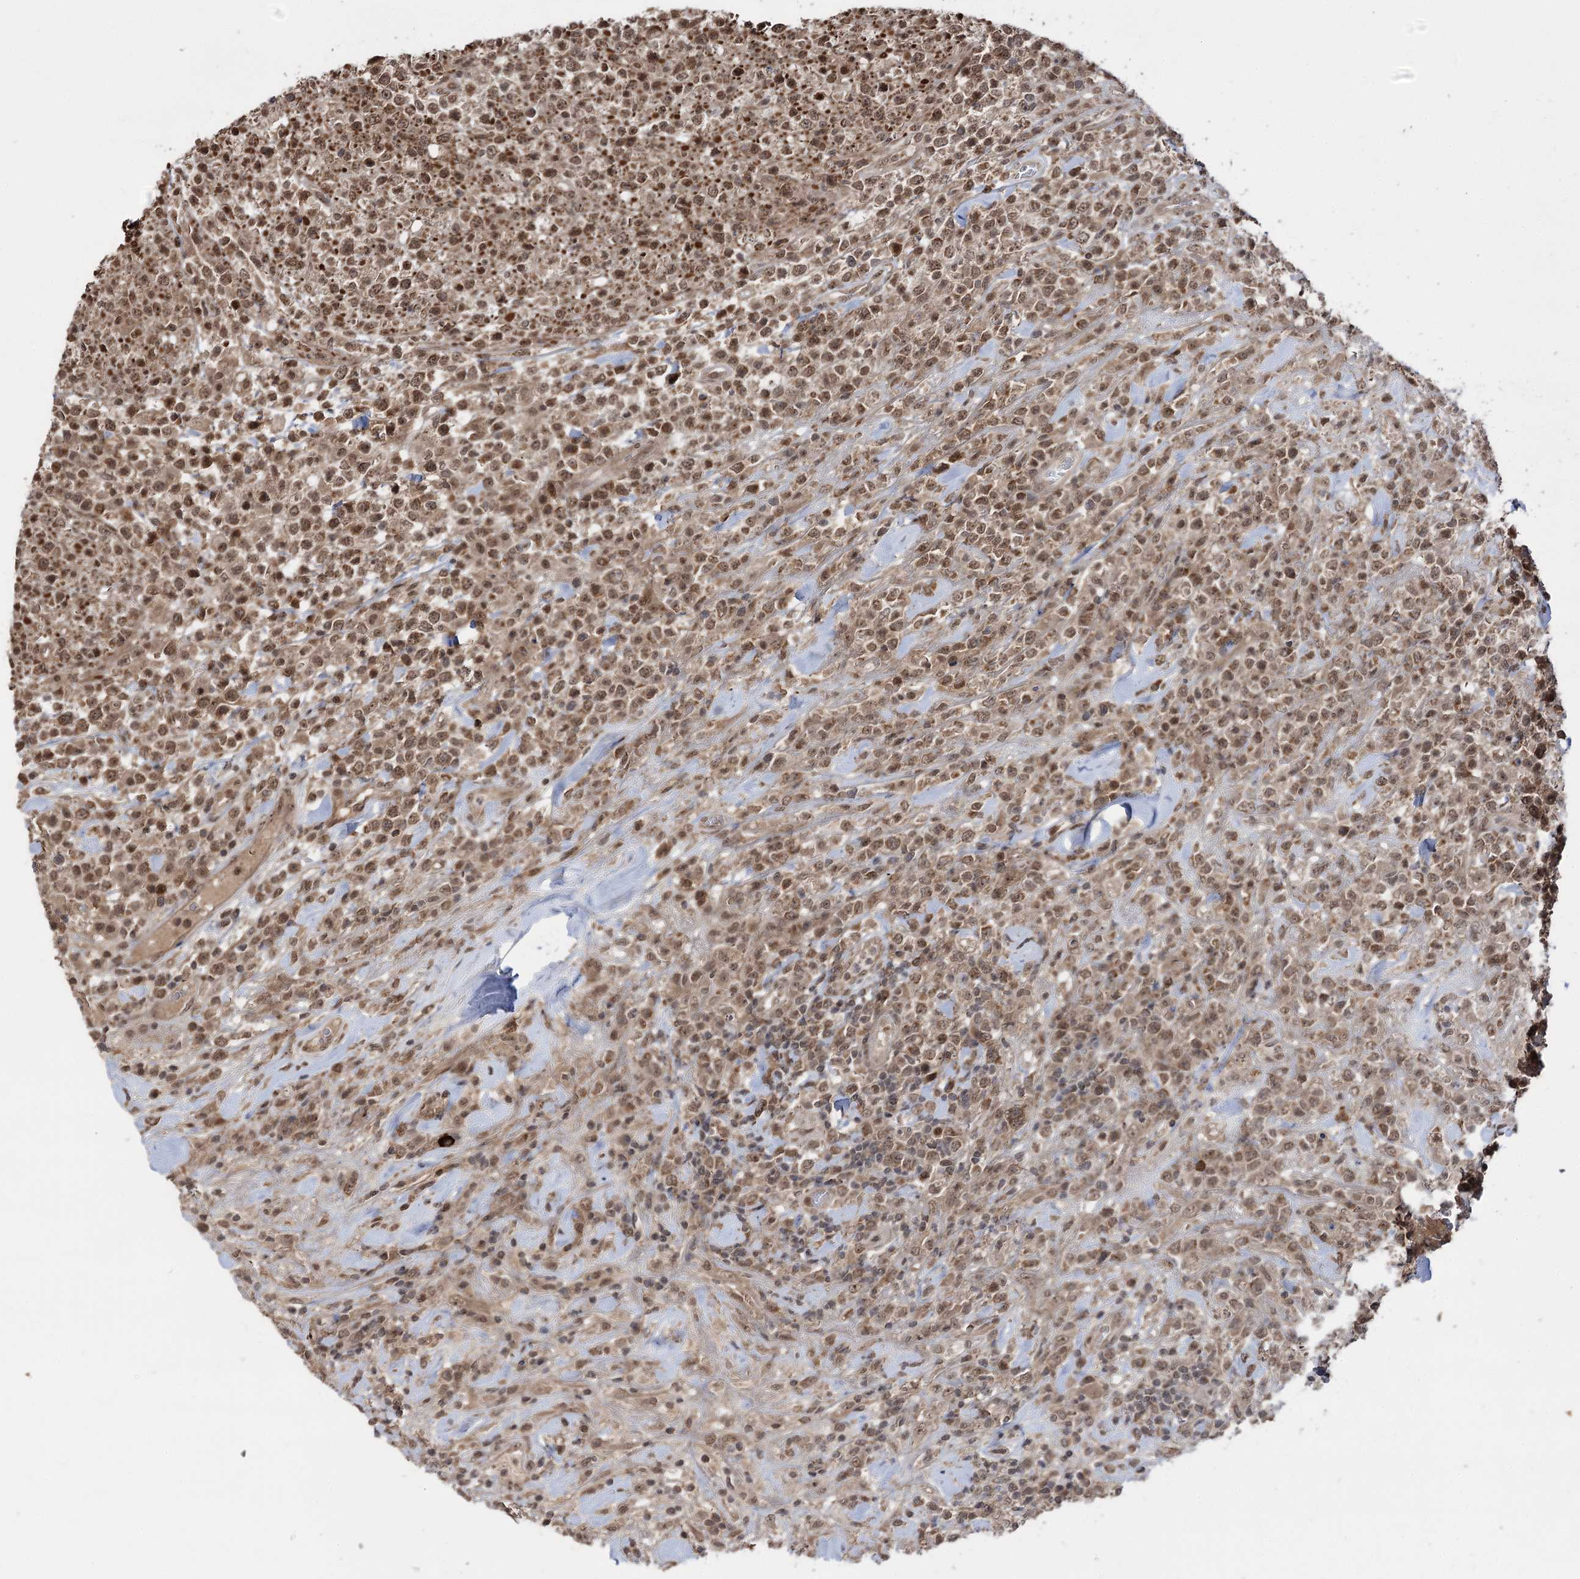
{"staining": {"intensity": "moderate", "quantity": ">75%", "location": "cytoplasmic/membranous,nuclear"}, "tissue": "lymphoma", "cell_type": "Tumor cells", "image_type": "cancer", "snomed": [{"axis": "morphology", "description": "Malignant lymphoma, non-Hodgkin's type, High grade"}, {"axis": "topography", "description": "Colon"}], "caption": "Moderate cytoplasmic/membranous and nuclear positivity for a protein is appreciated in approximately >75% of tumor cells of lymphoma using immunohistochemistry.", "gene": "FAM53B", "patient": {"sex": "female", "age": 53}}